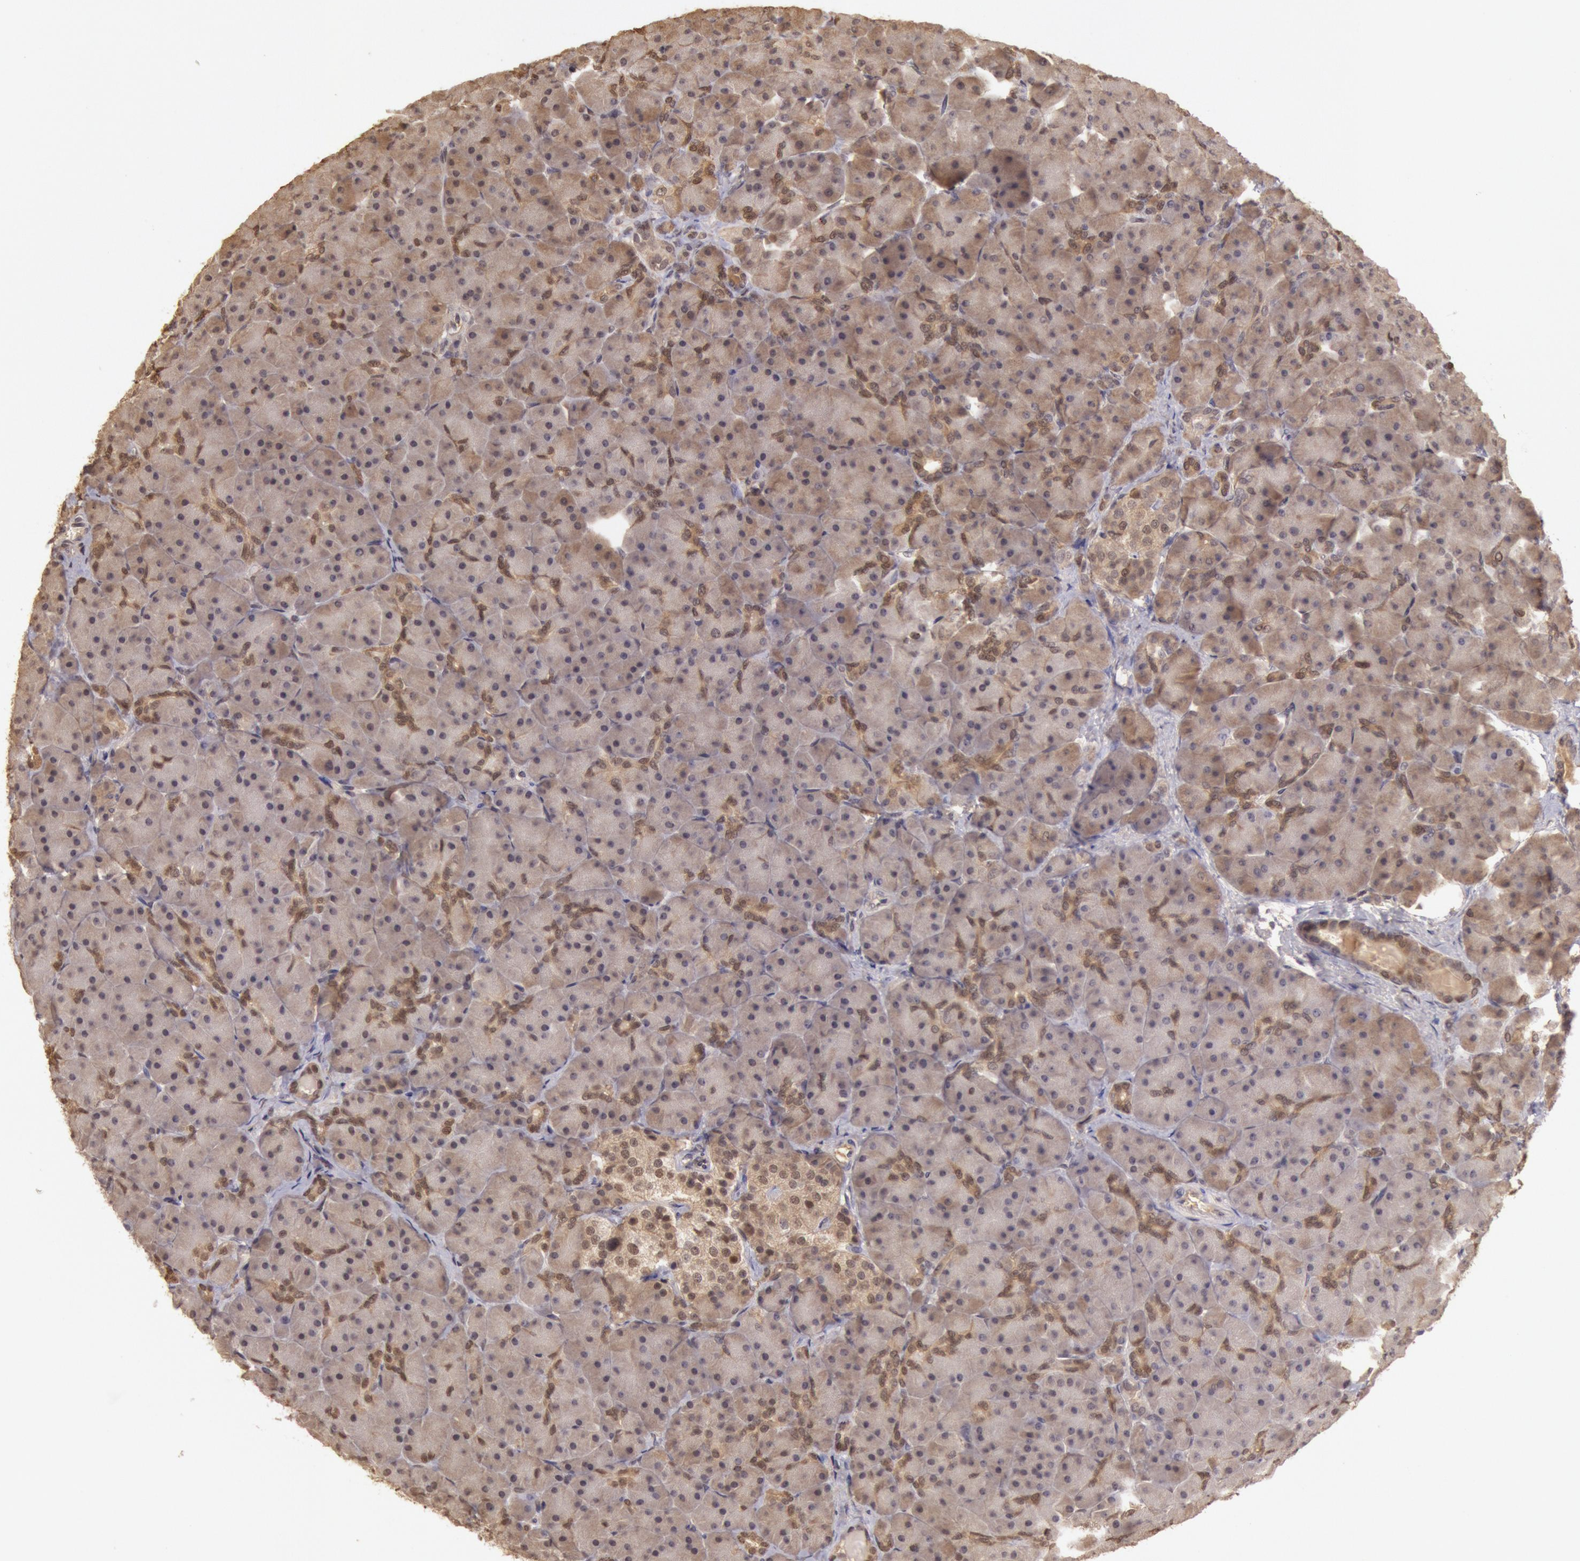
{"staining": {"intensity": "weak", "quantity": ">75%", "location": "cytoplasmic/membranous"}, "tissue": "pancreas", "cell_type": "Exocrine glandular cells", "image_type": "normal", "snomed": [{"axis": "morphology", "description": "Normal tissue, NOS"}, {"axis": "topography", "description": "Pancreas"}], "caption": "This photomicrograph reveals immunohistochemistry staining of normal human pancreas, with low weak cytoplasmic/membranous staining in about >75% of exocrine glandular cells.", "gene": "SOD1", "patient": {"sex": "male", "age": 66}}